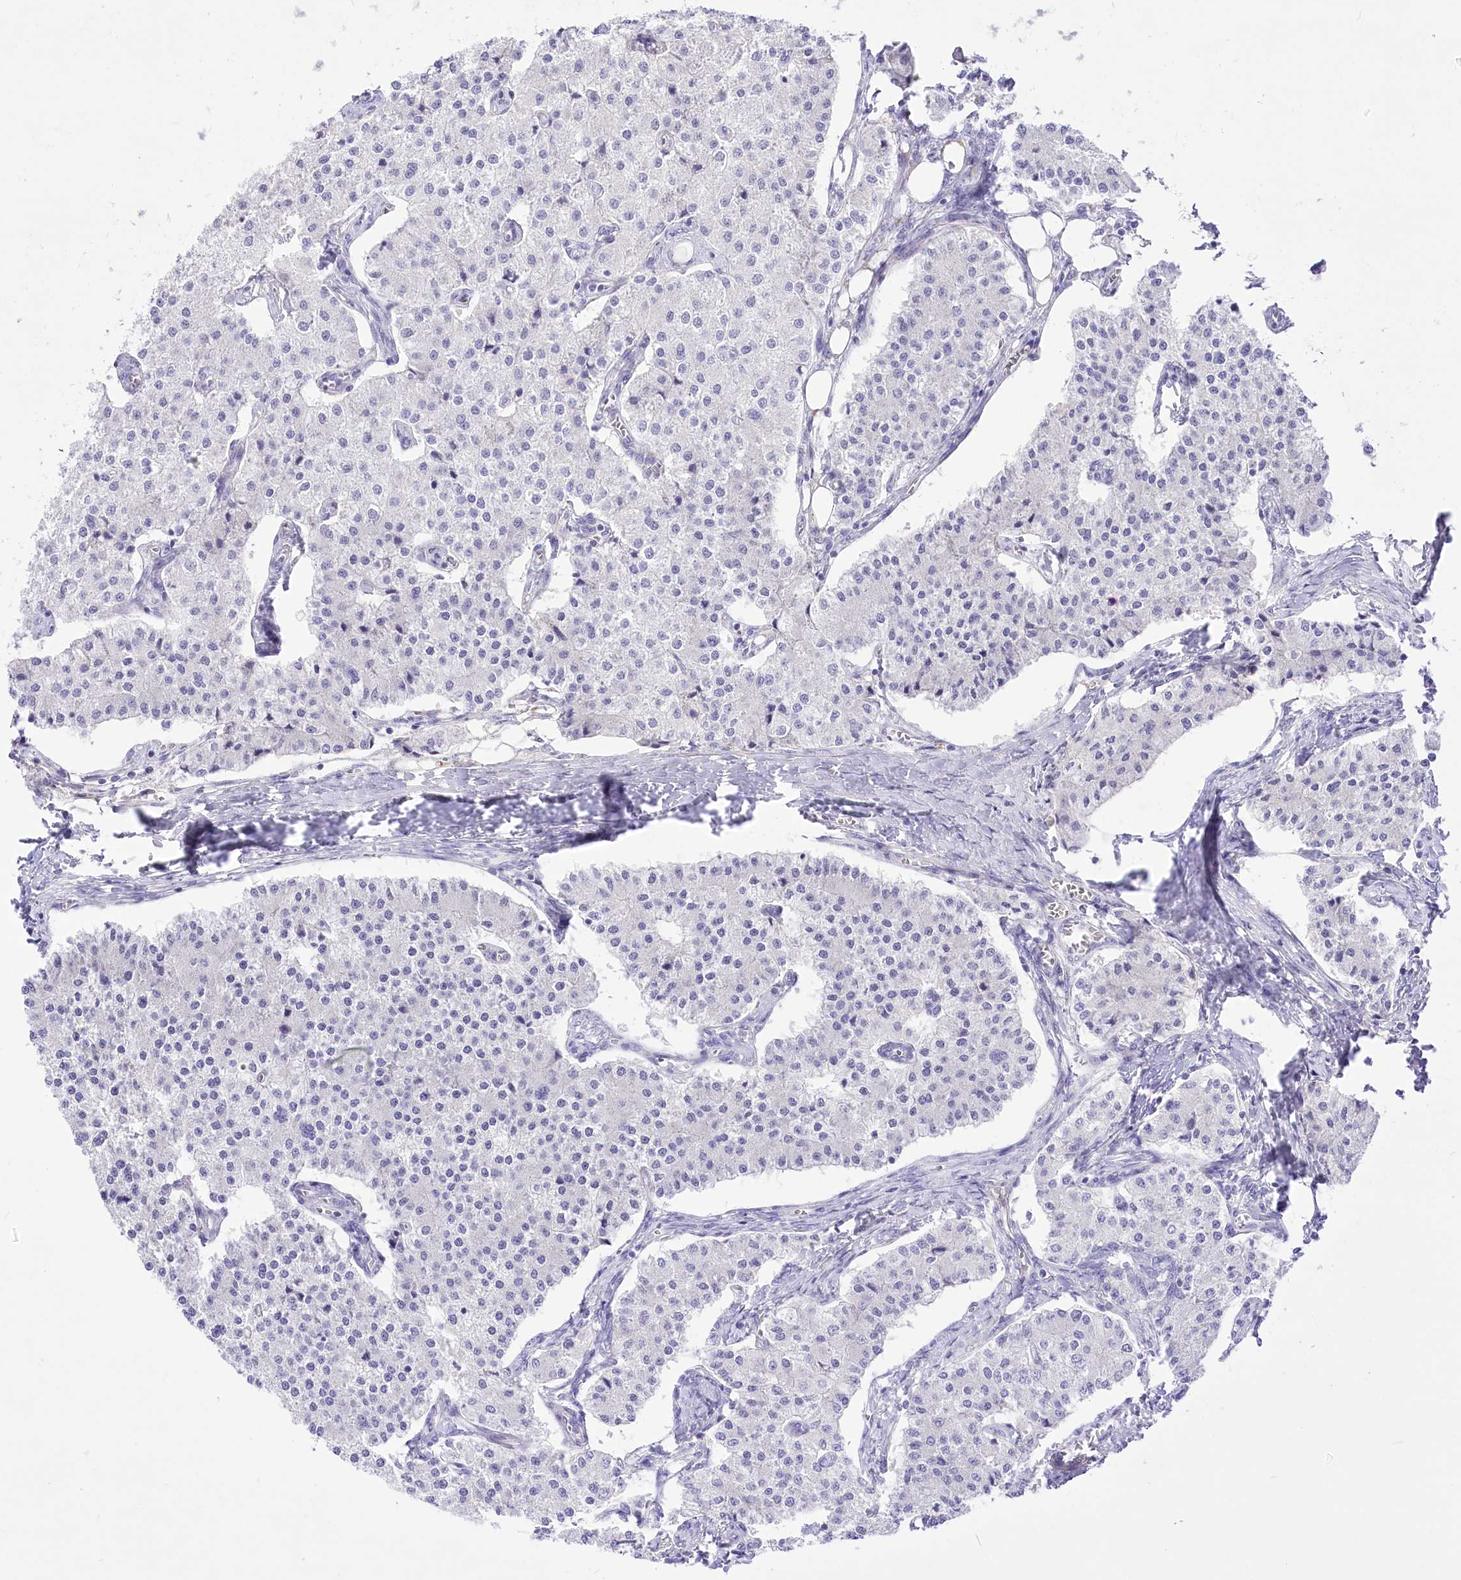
{"staining": {"intensity": "negative", "quantity": "none", "location": "none"}, "tissue": "carcinoid", "cell_type": "Tumor cells", "image_type": "cancer", "snomed": [{"axis": "morphology", "description": "Carcinoid, malignant, NOS"}, {"axis": "topography", "description": "Colon"}], "caption": "Immunohistochemistry histopathology image of neoplastic tissue: malignant carcinoid stained with DAB demonstrates no significant protein expression in tumor cells. The staining is performed using DAB (3,3'-diaminobenzidine) brown chromogen with nuclei counter-stained in using hematoxylin.", "gene": "HELT", "patient": {"sex": "female", "age": 52}}